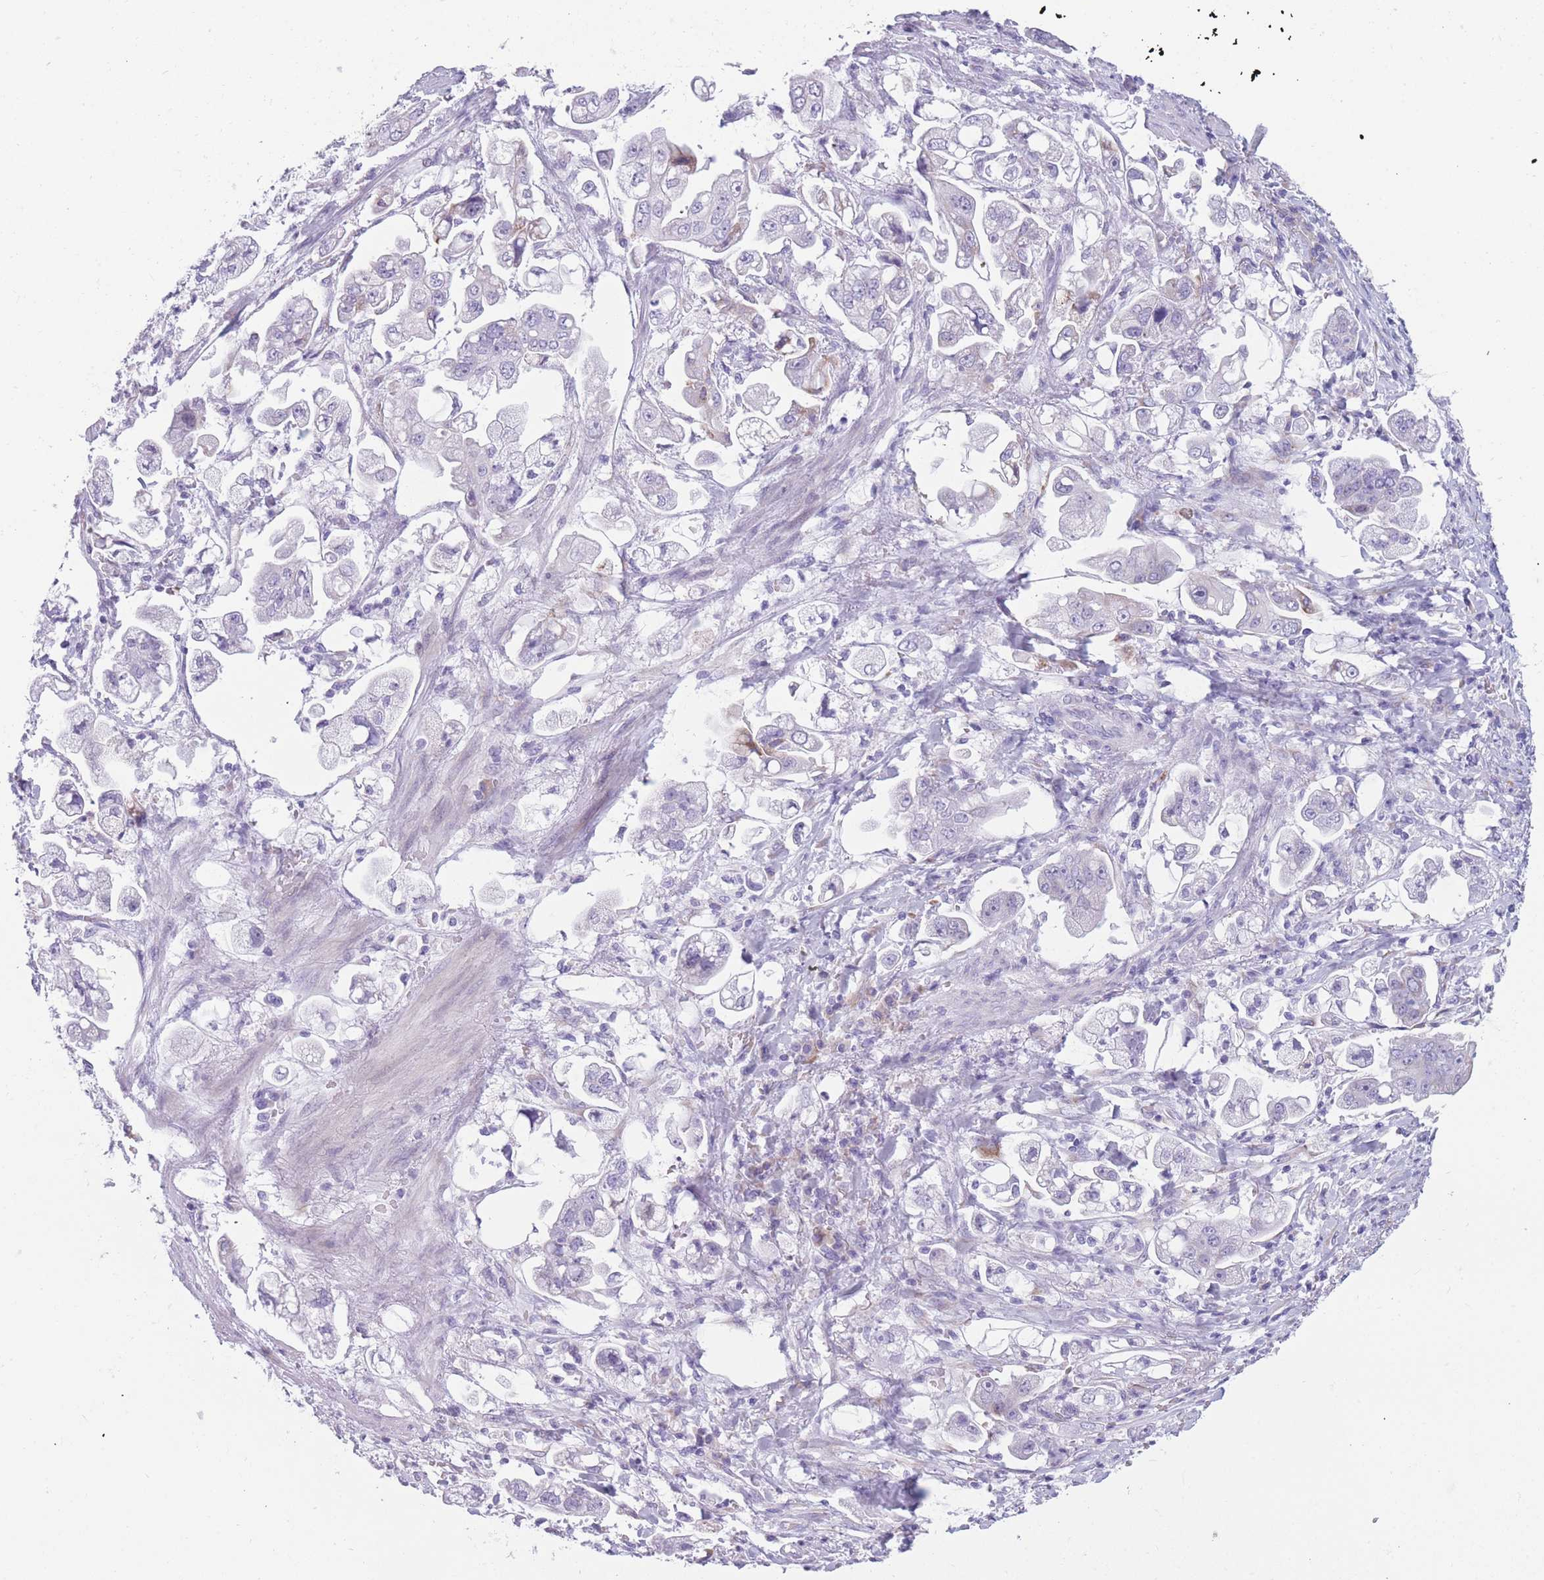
{"staining": {"intensity": "negative", "quantity": "none", "location": "none"}, "tissue": "stomach cancer", "cell_type": "Tumor cells", "image_type": "cancer", "snomed": [{"axis": "morphology", "description": "Adenocarcinoma, NOS"}, {"axis": "topography", "description": "Stomach"}], "caption": "Tumor cells are negative for brown protein staining in stomach cancer (adenocarcinoma).", "gene": "COL27A1", "patient": {"sex": "male", "age": 62}}